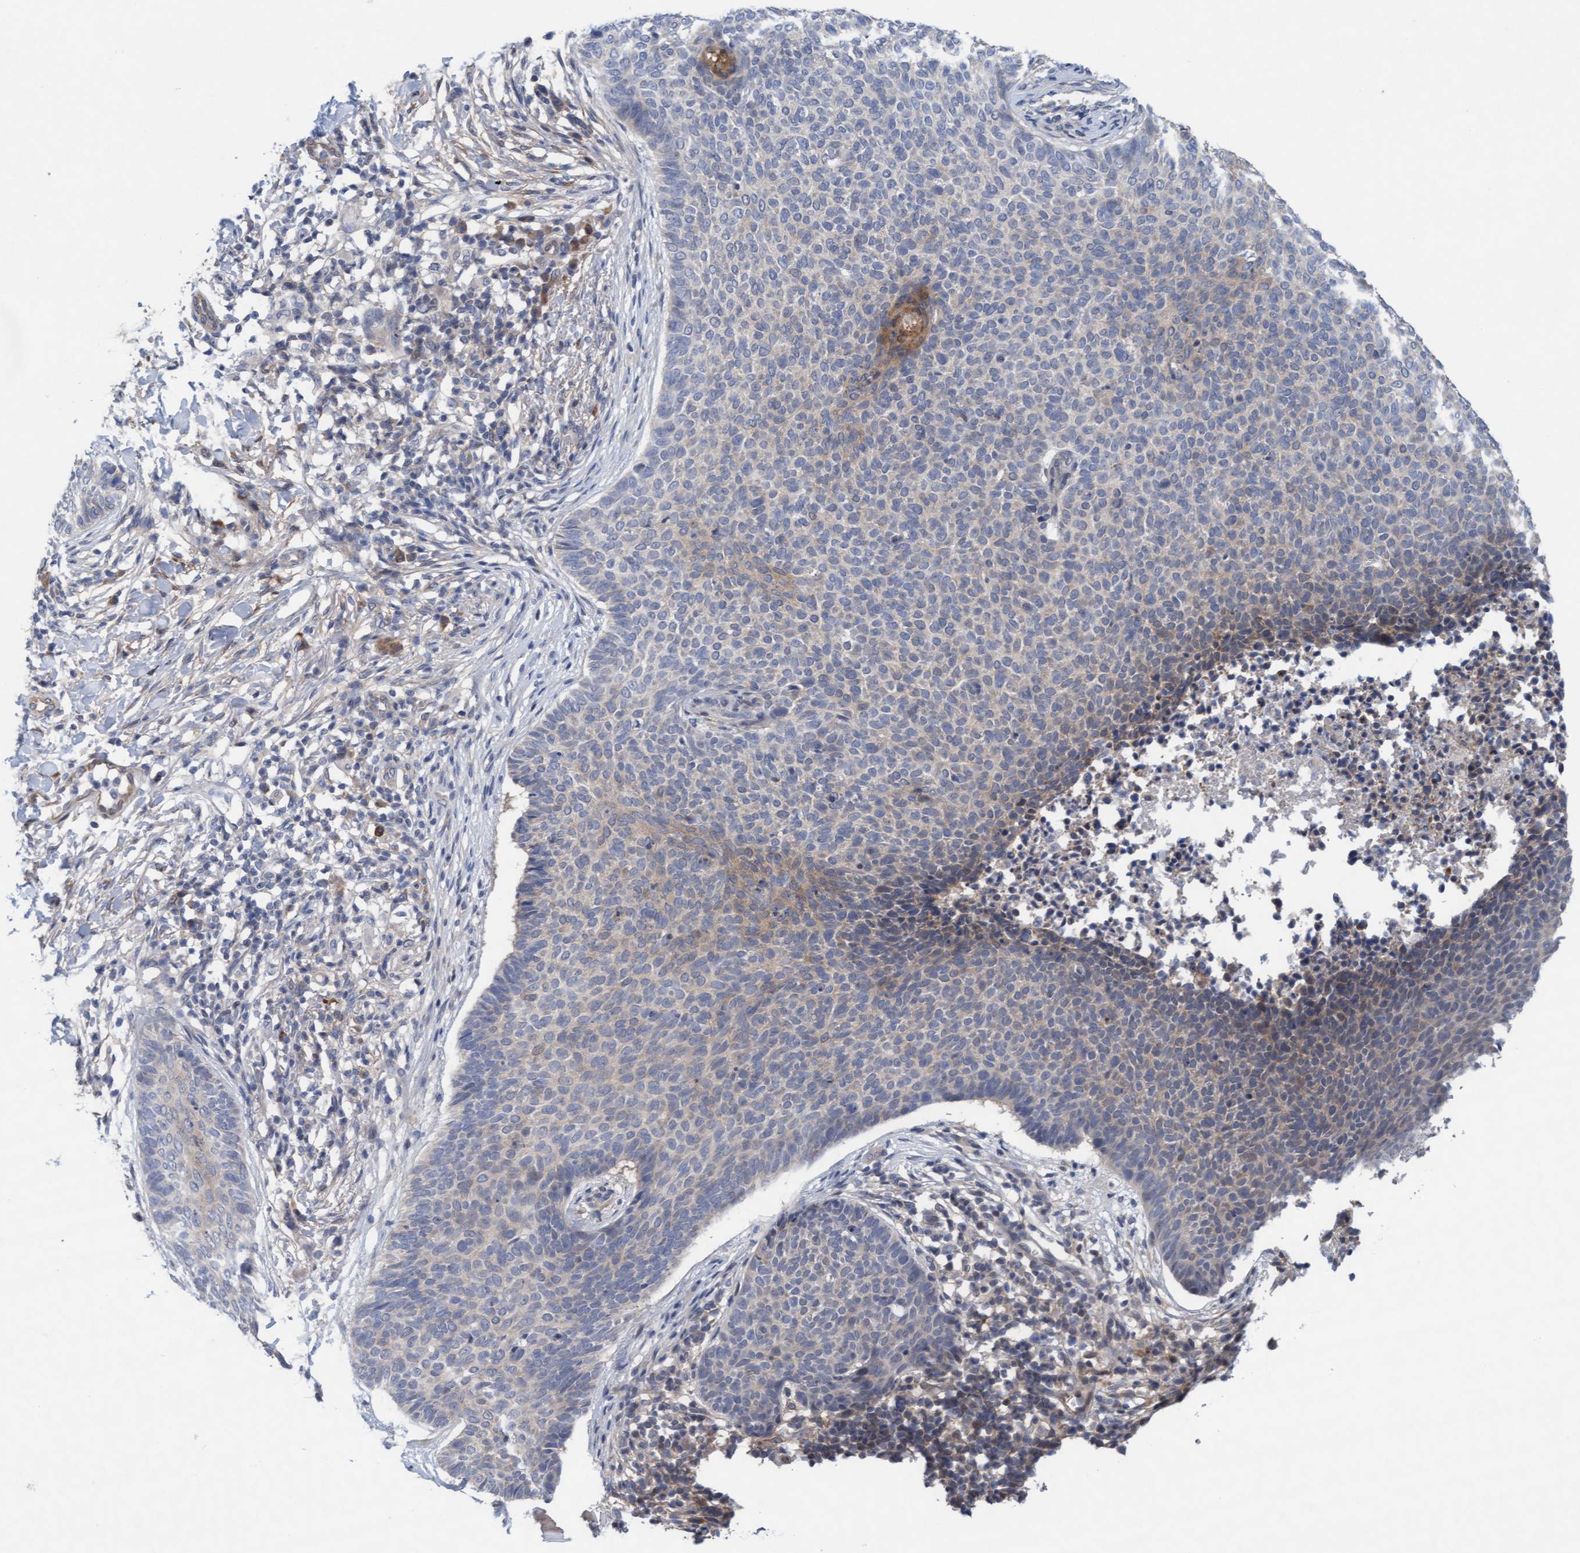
{"staining": {"intensity": "weak", "quantity": "25%-75%", "location": "cytoplasmic/membranous"}, "tissue": "skin cancer", "cell_type": "Tumor cells", "image_type": "cancer", "snomed": [{"axis": "morphology", "description": "Normal tissue, NOS"}, {"axis": "morphology", "description": "Basal cell carcinoma"}, {"axis": "topography", "description": "Skin"}], "caption": "This image exhibits immunohistochemistry (IHC) staining of human skin cancer, with low weak cytoplasmic/membranous expression in approximately 25%-75% of tumor cells.", "gene": "PLCD1", "patient": {"sex": "male", "age": 50}}